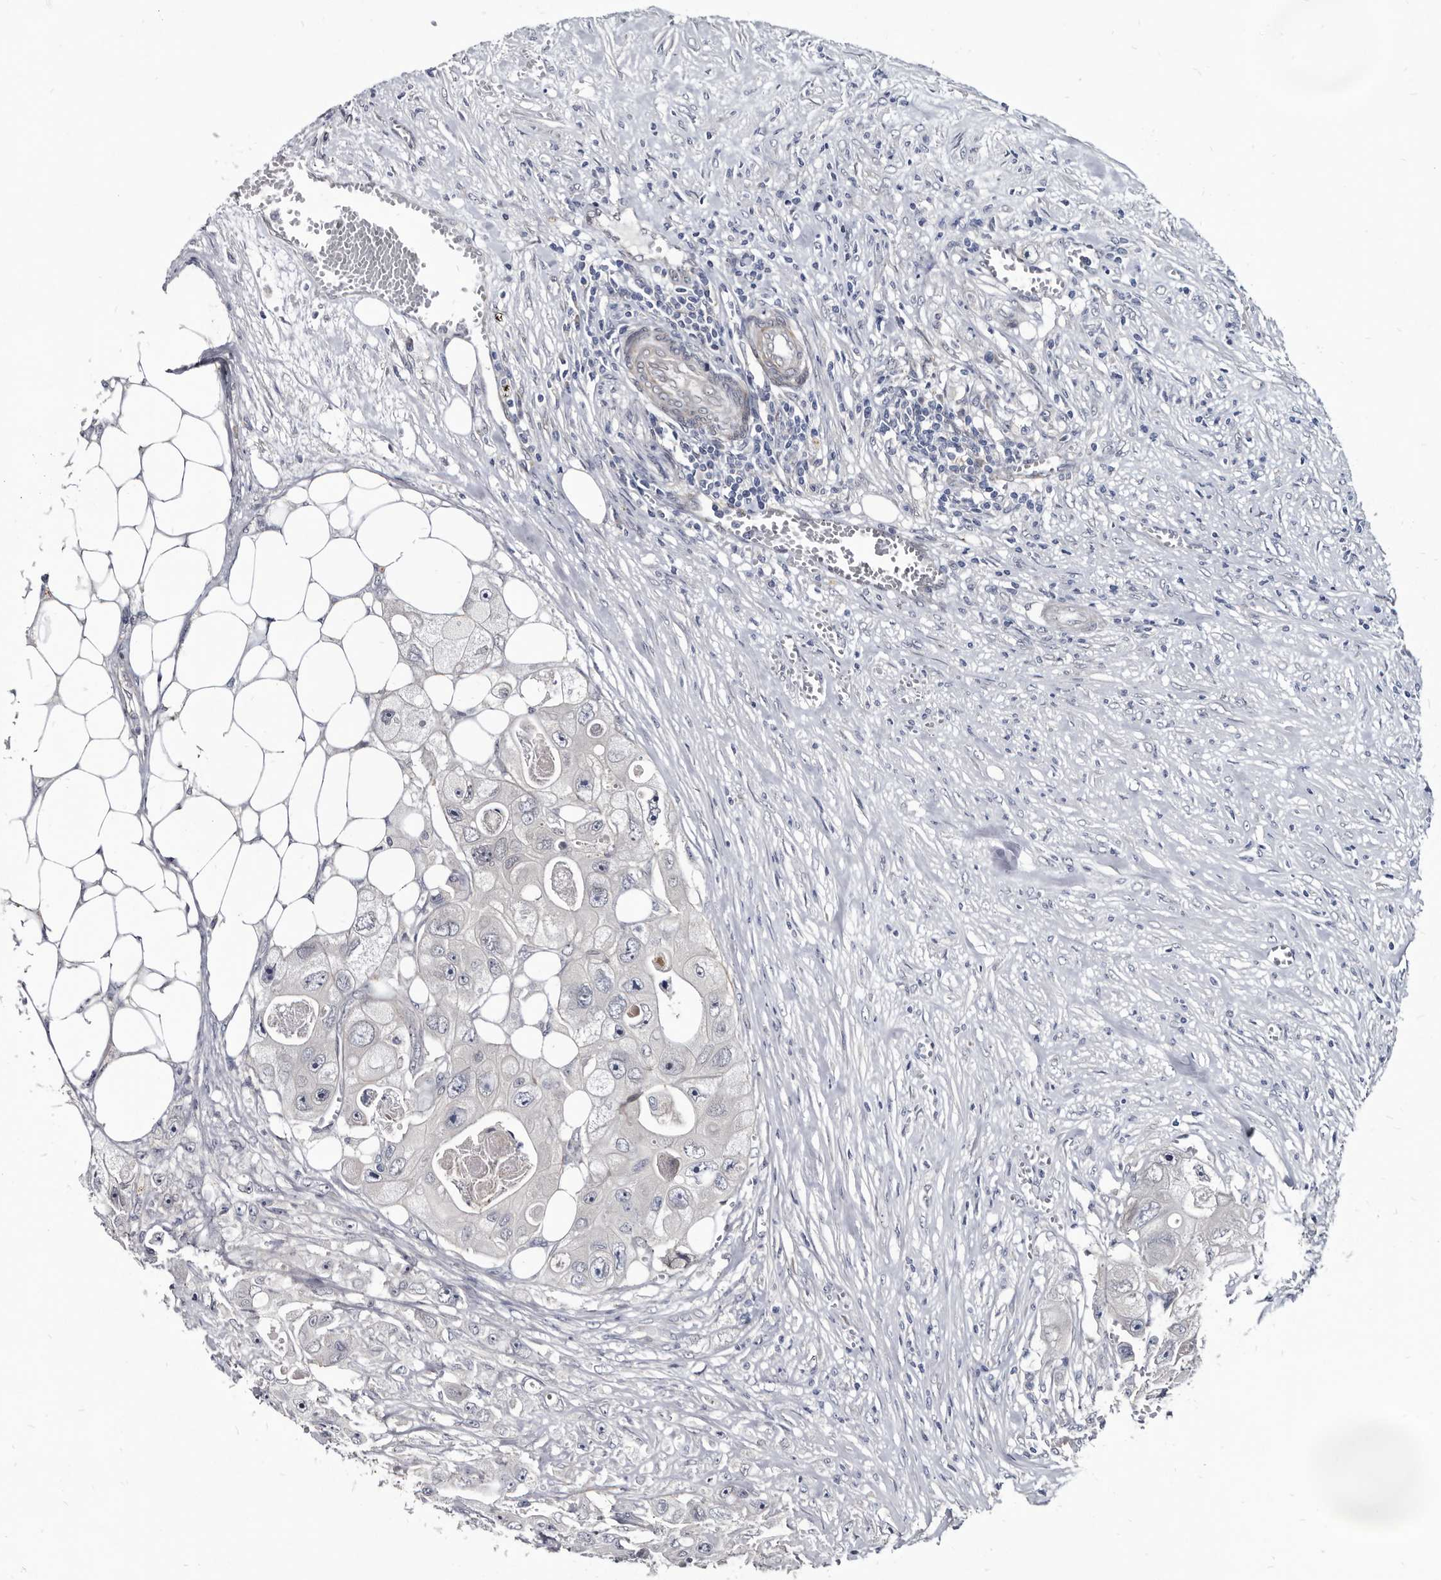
{"staining": {"intensity": "negative", "quantity": "none", "location": "none"}, "tissue": "colorectal cancer", "cell_type": "Tumor cells", "image_type": "cancer", "snomed": [{"axis": "morphology", "description": "Adenocarcinoma, NOS"}, {"axis": "topography", "description": "Colon"}], "caption": "The histopathology image shows no significant positivity in tumor cells of adenocarcinoma (colorectal).", "gene": "PROM1", "patient": {"sex": "female", "age": 46}}